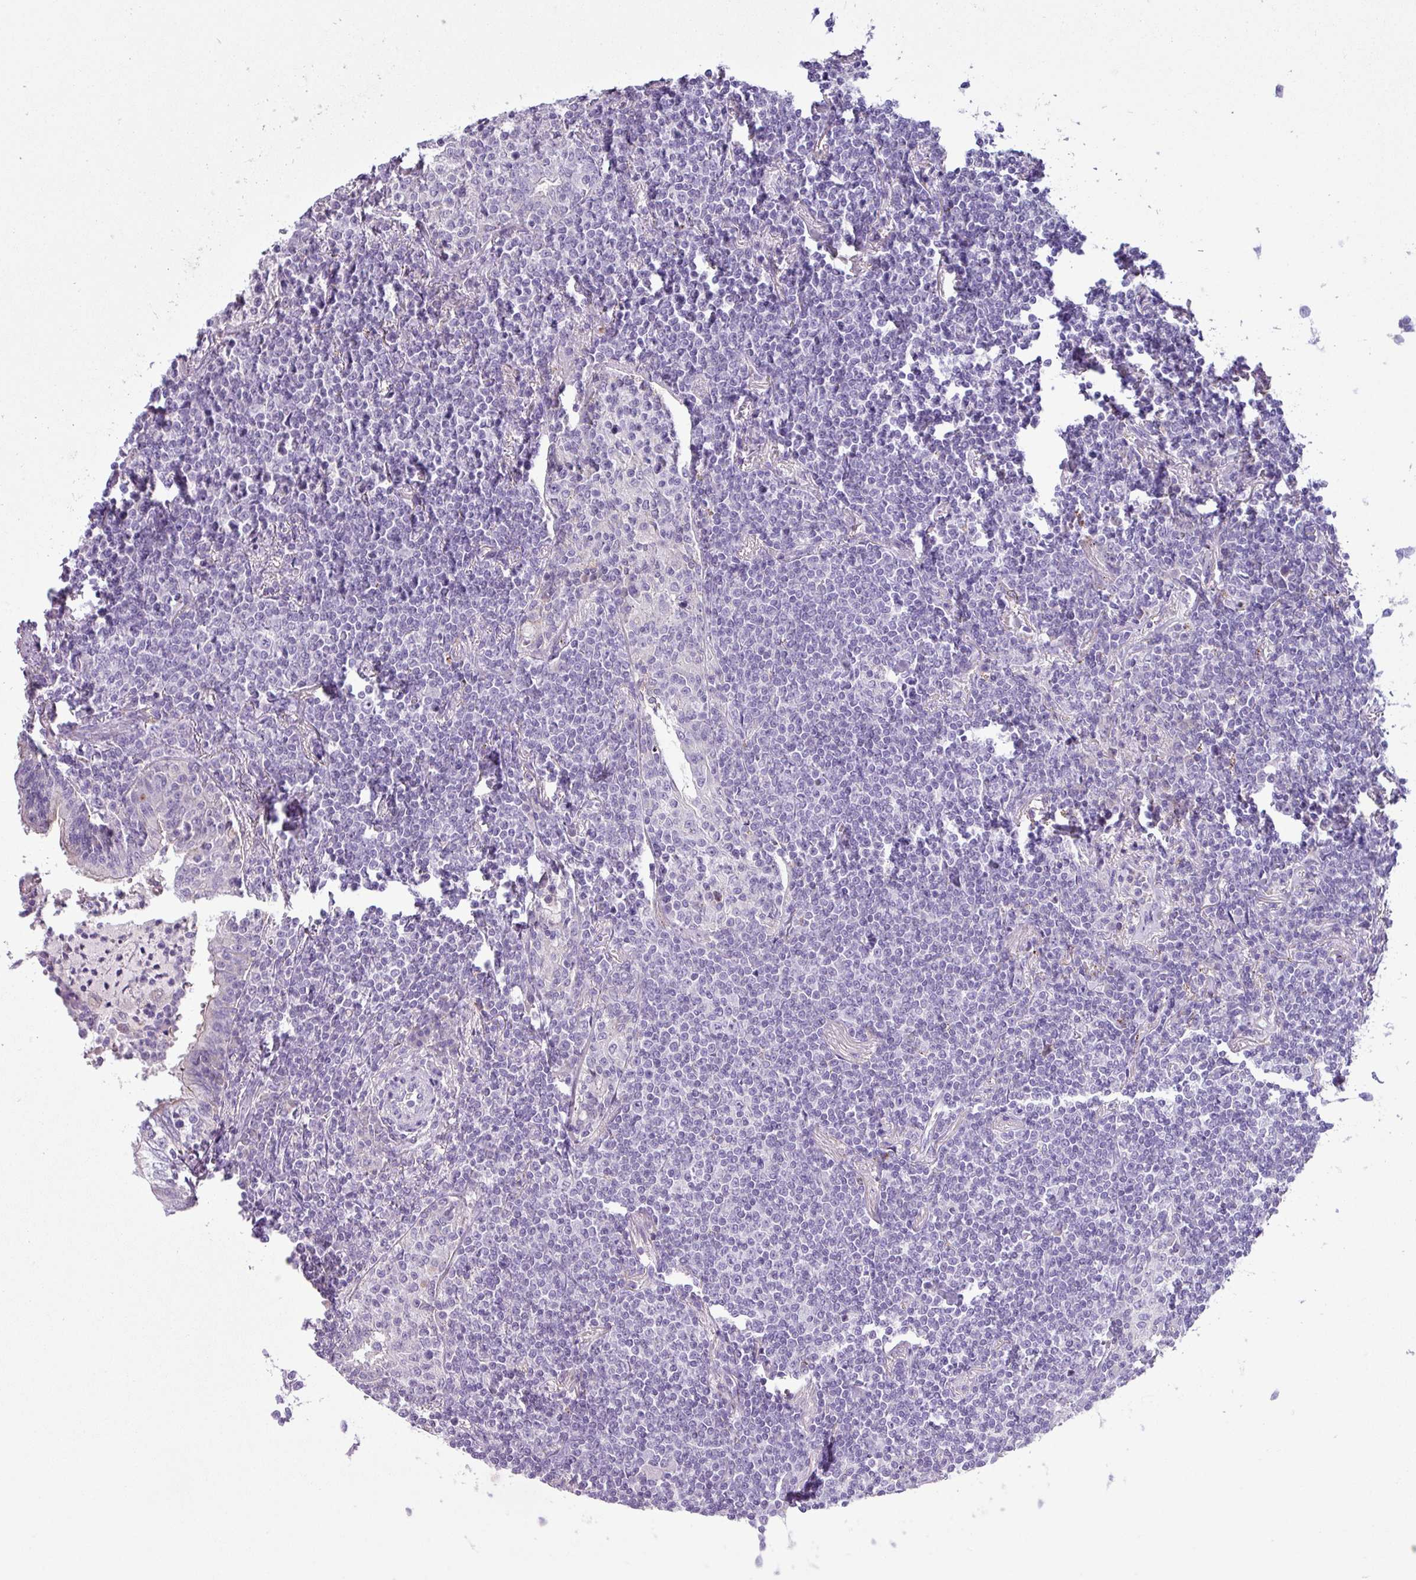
{"staining": {"intensity": "negative", "quantity": "none", "location": "none"}, "tissue": "lymphoma", "cell_type": "Tumor cells", "image_type": "cancer", "snomed": [{"axis": "morphology", "description": "Malignant lymphoma, non-Hodgkin's type, Low grade"}, {"axis": "topography", "description": "Lung"}], "caption": "This micrograph is of lymphoma stained with IHC to label a protein in brown with the nuclei are counter-stained blue. There is no staining in tumor cells. (DAB (3,3'-diaminobenzidine) immunohistochemistry (IHC) visualized using brightfield microscopy, high magnification).", "gene": "CYSTM1", "patient": {"sex": "female", "age": 71}}